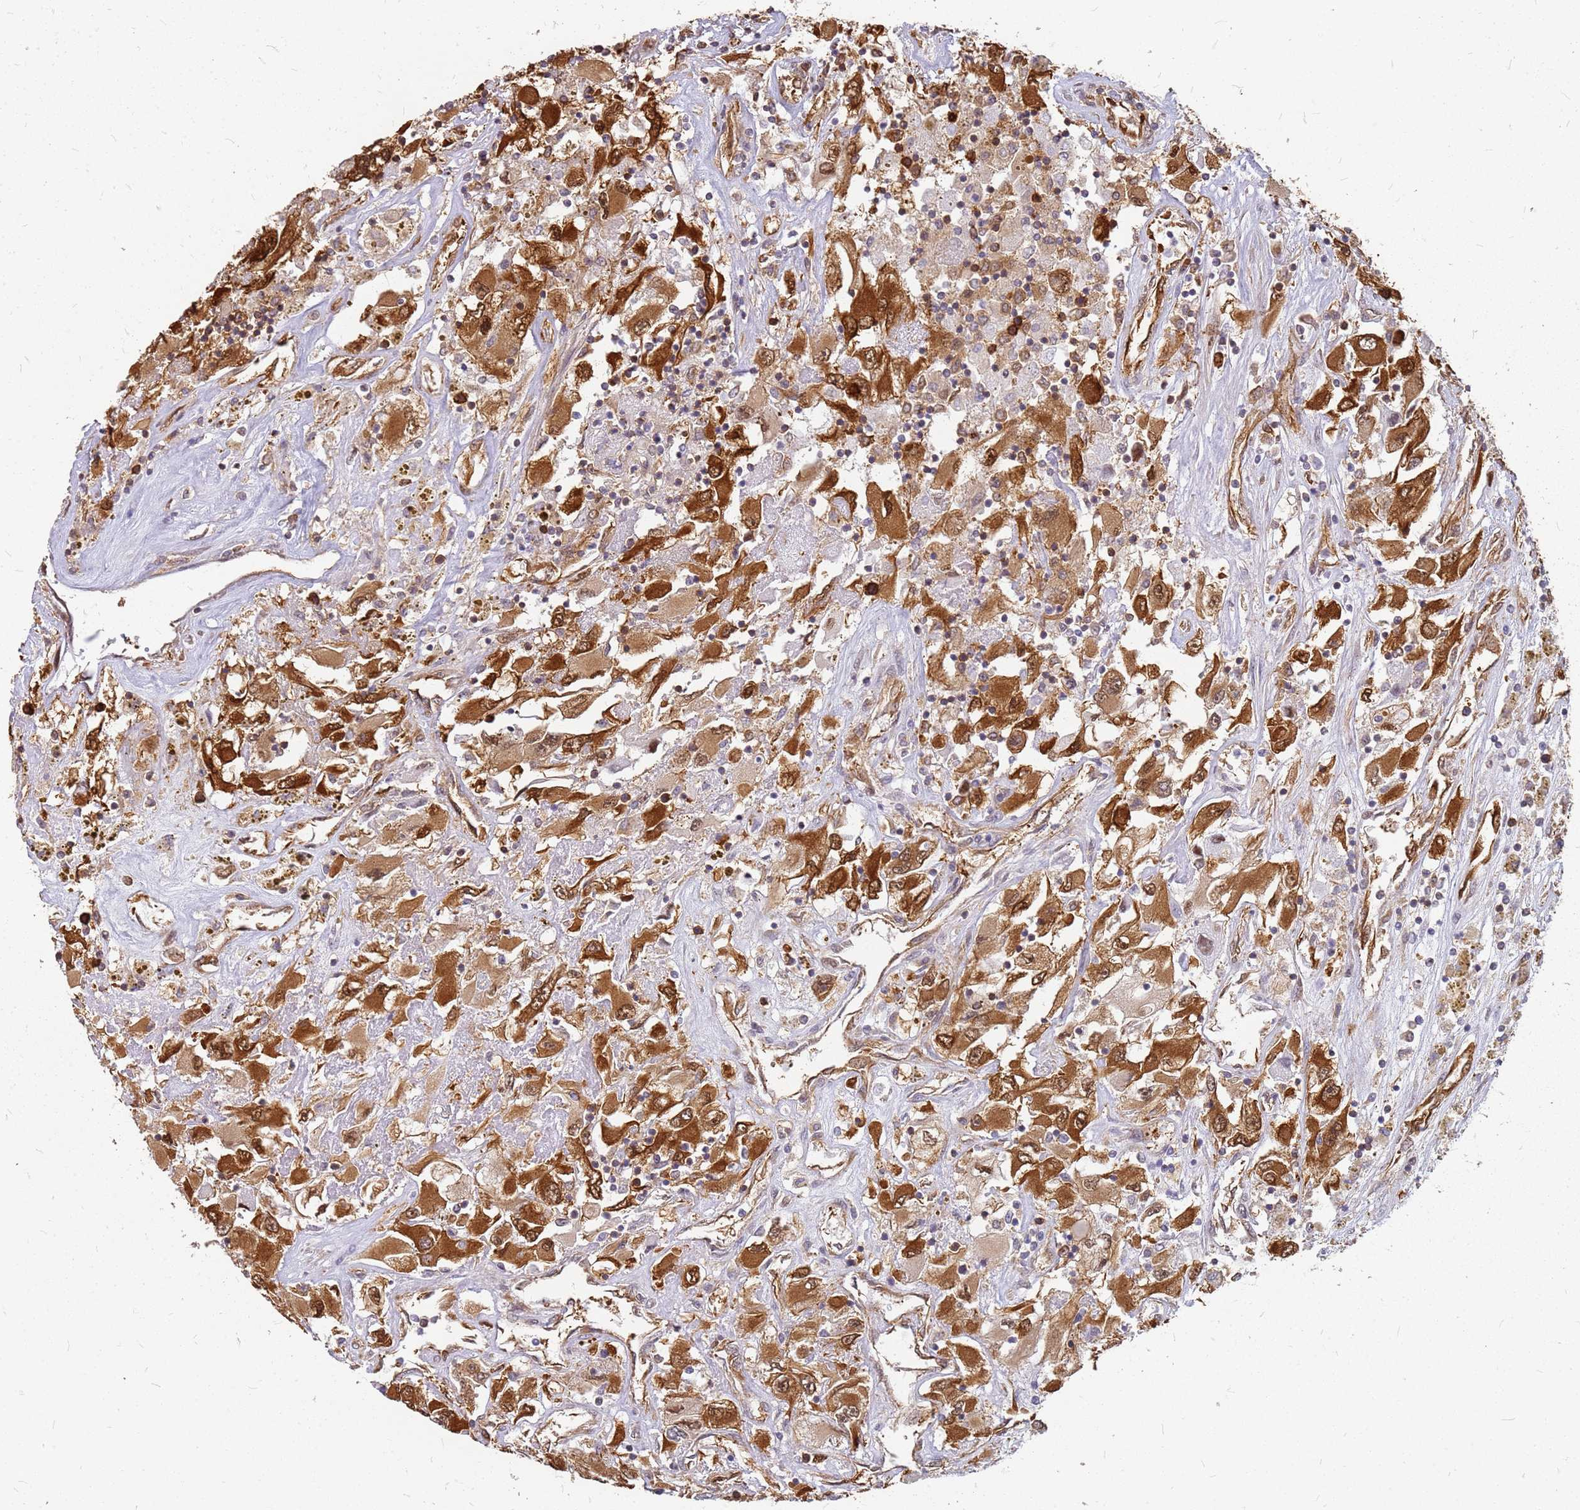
{"staining": {"intensity": "strong", "quantity": ">75%", "location": "cytoplasmic/membranous"}, "tissue": "renal cancer", "cell_type": "Tumor cells", "image_type": "cancer", "snomed": [{"axis": "morphology", "description": "Adenocarcinoma, NOS"}, {"axis": "topography", "description": "Kidney"}], "caption": "An image of human renal cancer stained for a protein shows strong cytoplasmic/membranous brown staining in tumor cells. Ihc stains the protein of interest in brown and the nuclei are stained blue.", "gene": "HDX", "patient": {"sex": "female", "age": 52}}